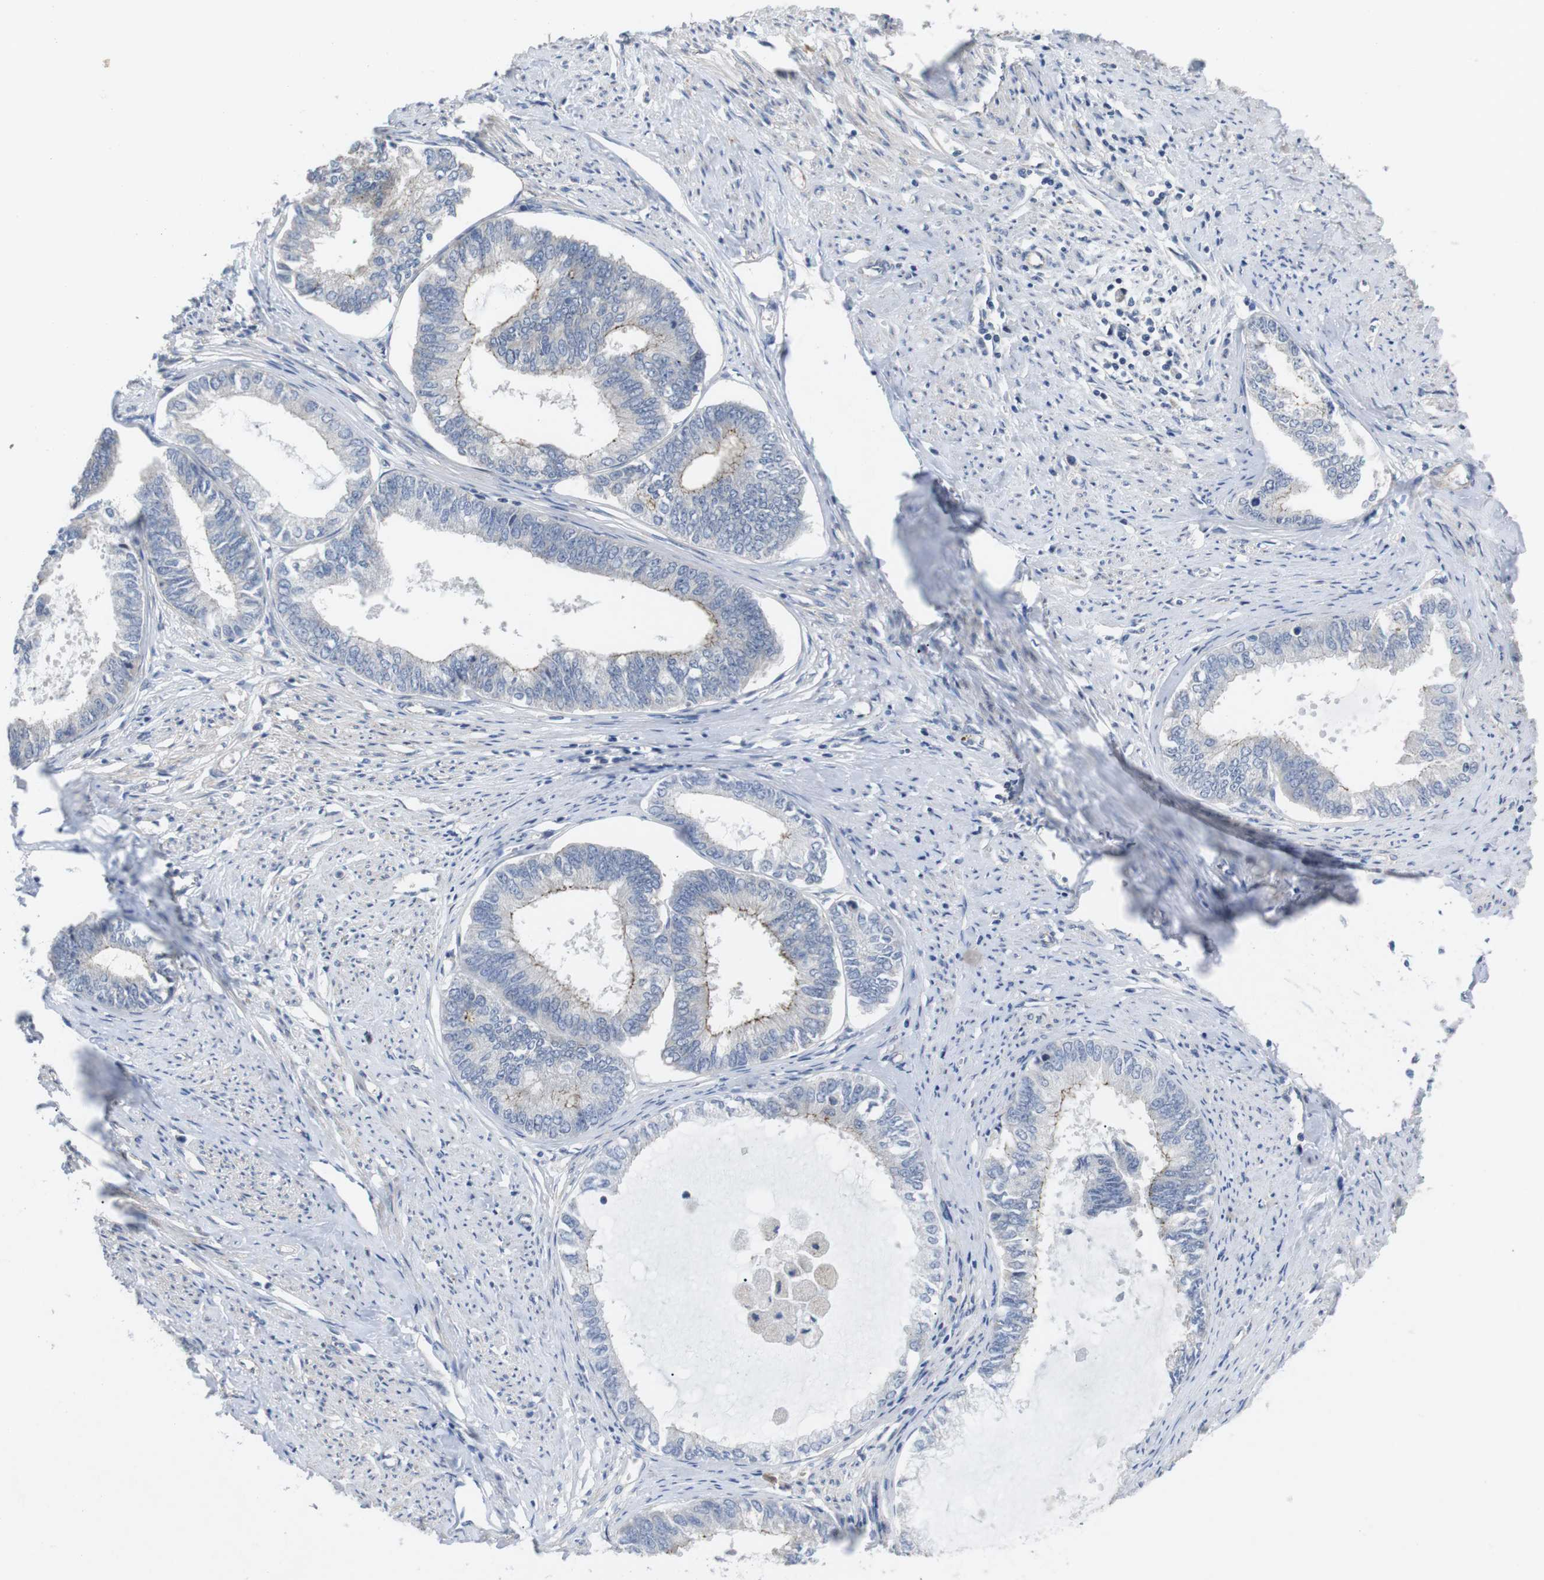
{"staining": {"intensity": "weak", "quantity": "<25%", "location": "cytoplasmic/membranous"}, "tissue": "endometrial cancer", "cell_type": "Tumor cells", "image_type": "cancer", "snomed": [{"axis": "morphology", "description": "Adenocarcinoma, NOS"}, {"axis": "topography", "description": "Endometrium"}], "caption": "IHC of human endometrial cancer (adenocarcinoma) reveals no staining in tumor cells.", "gene": "NECTIN1", "patient": {"sex": "female", "age": 86}}